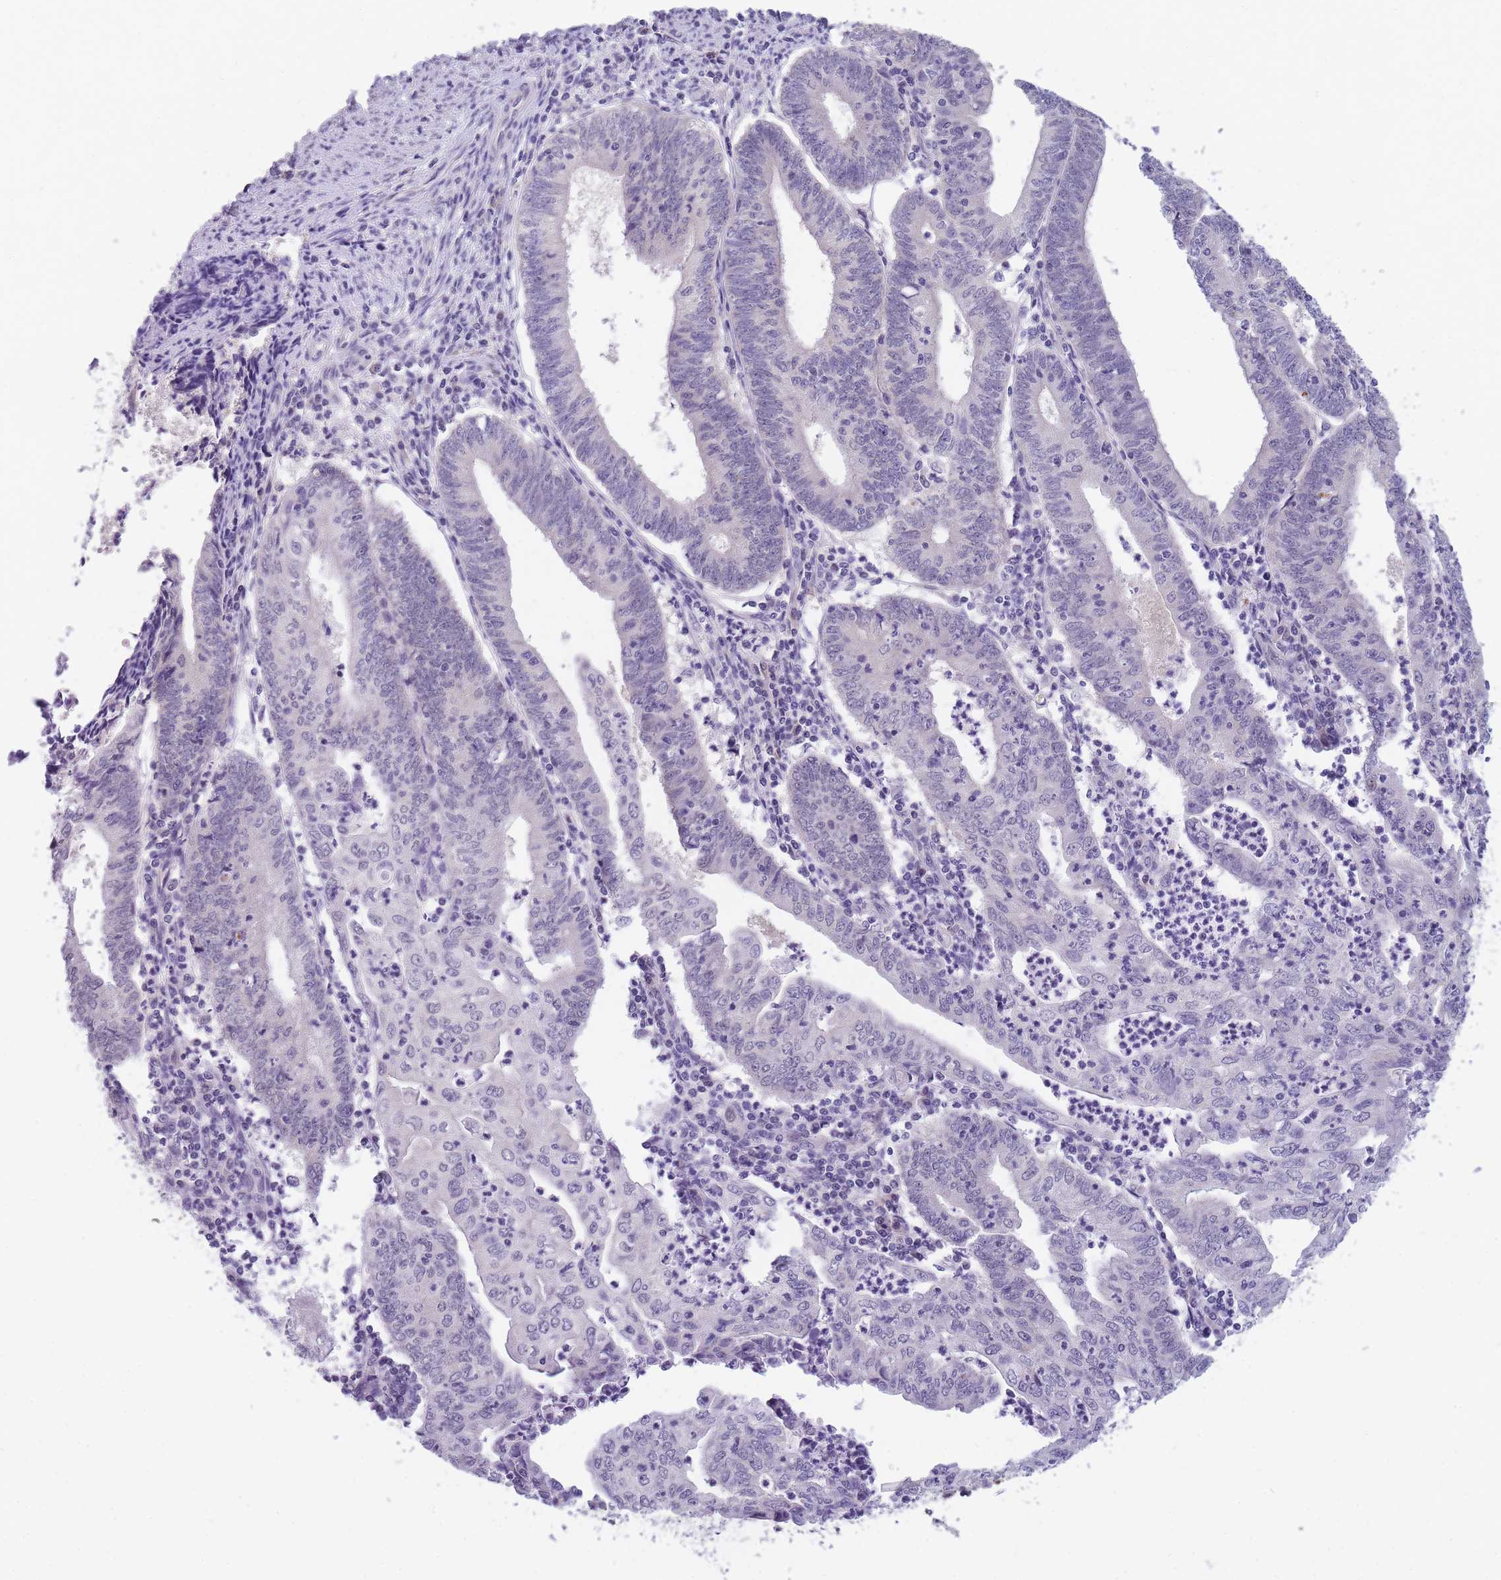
{"staining": {"intensity": "negative", "quantity": "none", "location": "none"}, "tissue": "endometrial cancer", "cell_type": "Tumor cells", "image_type": "cancer", "snomed": [{"axis": "morphology", "description": "Adenocarcinoma, NOS"}, {"axis": "topography", "description": "Endometrium"}], "caption": "The micrograph shows no significant expression in tumor cells of adenocarcinoma (endometrial).", "gene": "DDX49", "patient": {"sex": "female", "age": 60}}